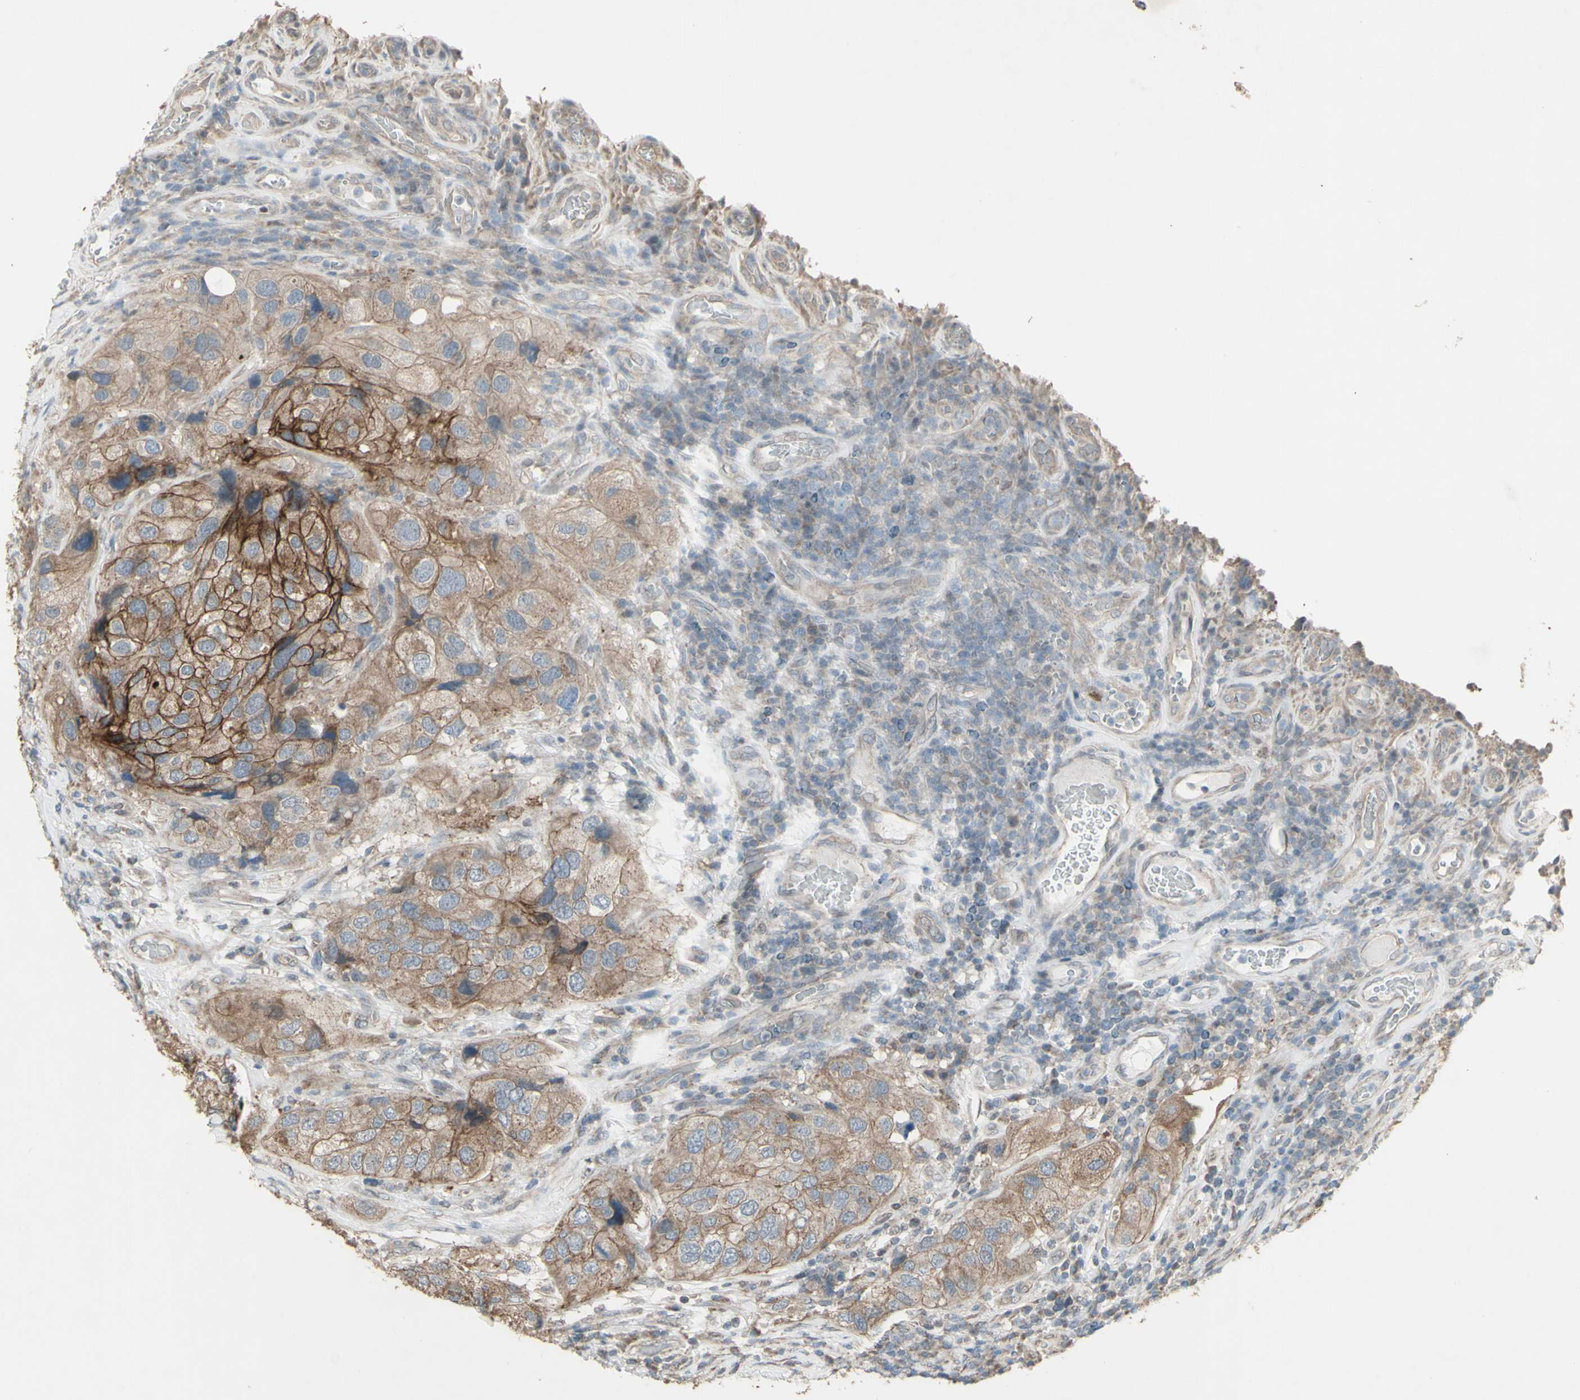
{"staining": {"intensity": "moderate", "quantity": ">75%", "location": "cytoplasmic/membranous"}, "tissue": "urothelial cancer", "cell_type": "Tumor cells", "image_type": "cancer", "snomed": [{"axis": "morphology", "description": "Urothelial carcinoma, High grade"}, {"axis": "topography", "description": "Urinary bladder"}], "caption": "A histopathology image showing moderate cytoplasmic/membranous positivity in about >75% of tumor cells in high-grade urothelial carcinoma, as visualized by brown immunohistochemical staining.", "gene": "FXYD3", "patient": {"sex": "female", "age": 64}}